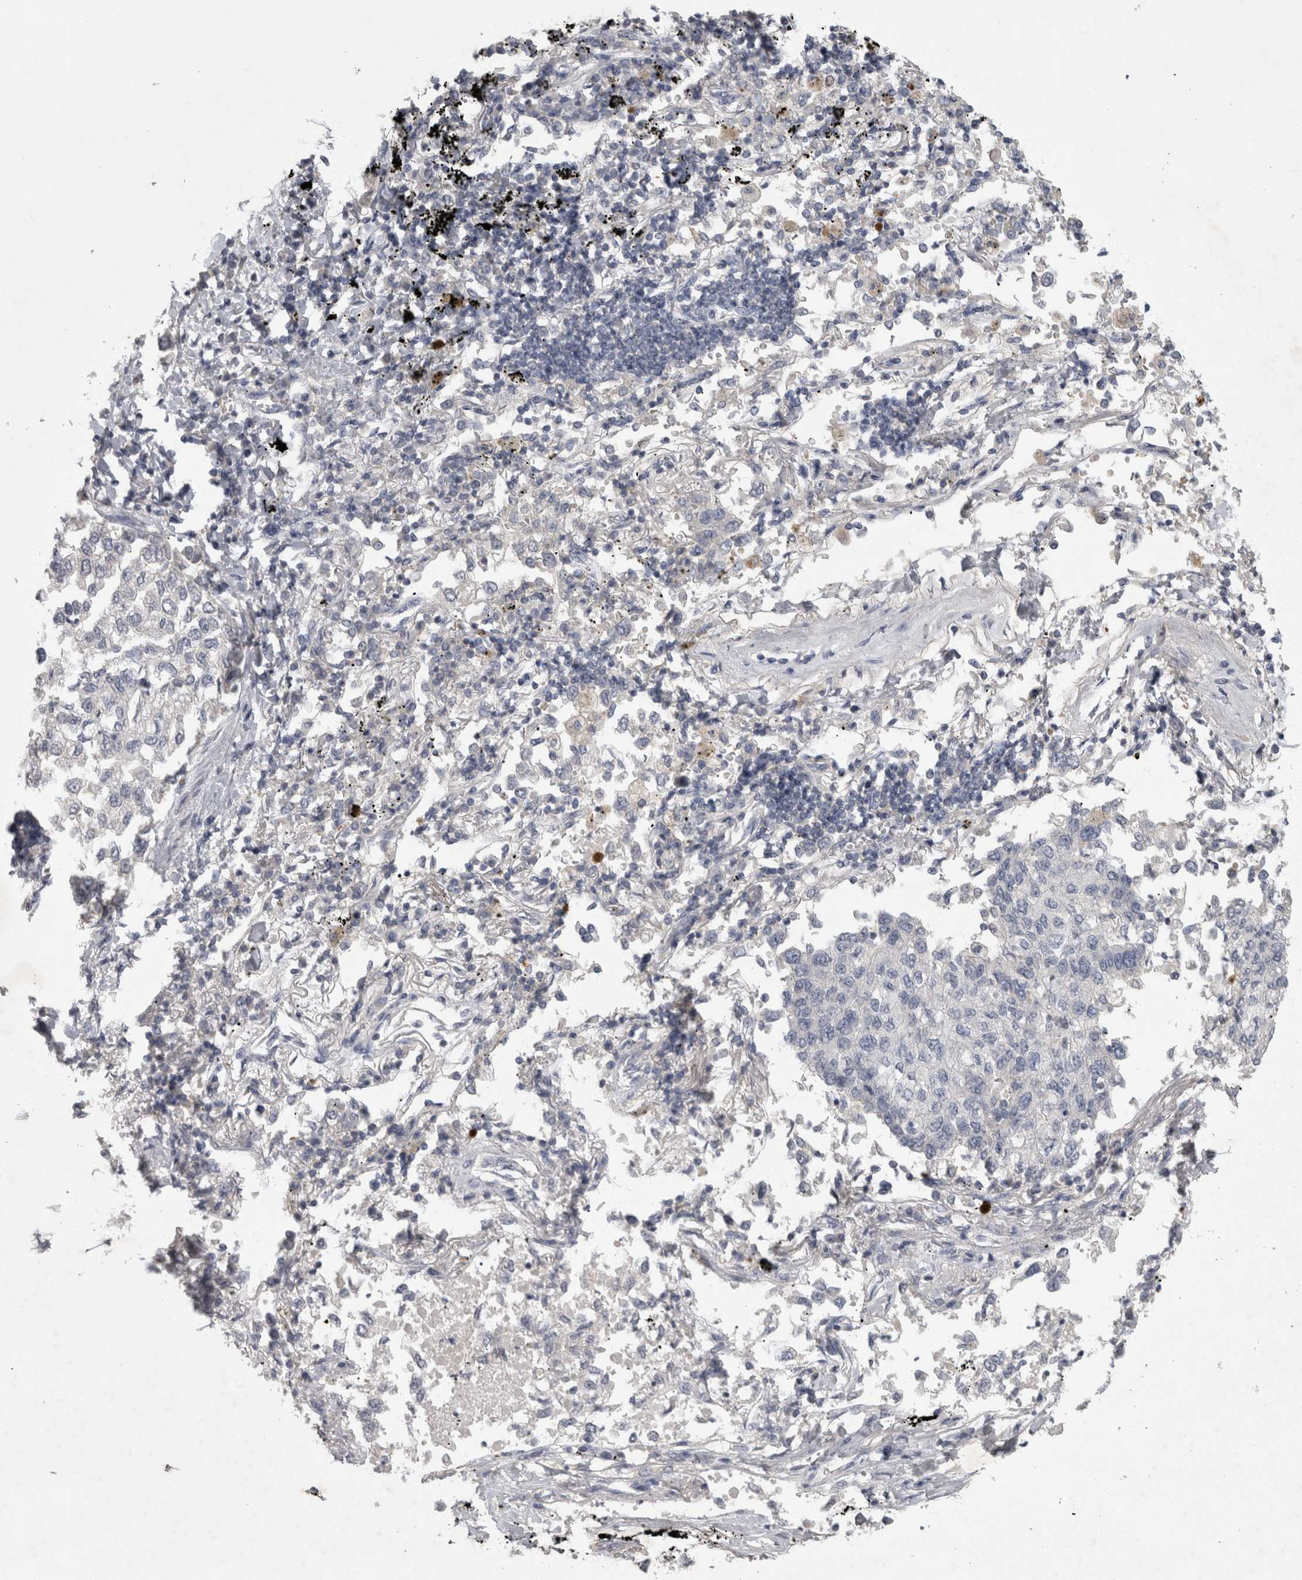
{"staining": {"intensity": "negative", "quantity": "none", "location": "none"}, "tissue": "lung cancer", "cell_type": "Tumor cells", "image_type": "cancer", "snomed": [{"axis": "morphology", "description": "Inflammation, NOS"}, {"axis": "morphology", "description": "Adenocarcinoma, NOS"}, {"axis": "topography", "description": "Lung"}], "caption": "Immunohistochemical staining of human lung cancer (adenocarcinoma) demonstrates no significant expression in tumor cells.", "gene": "ENPP7", "patient": {"sex": "male", "age": 63}}